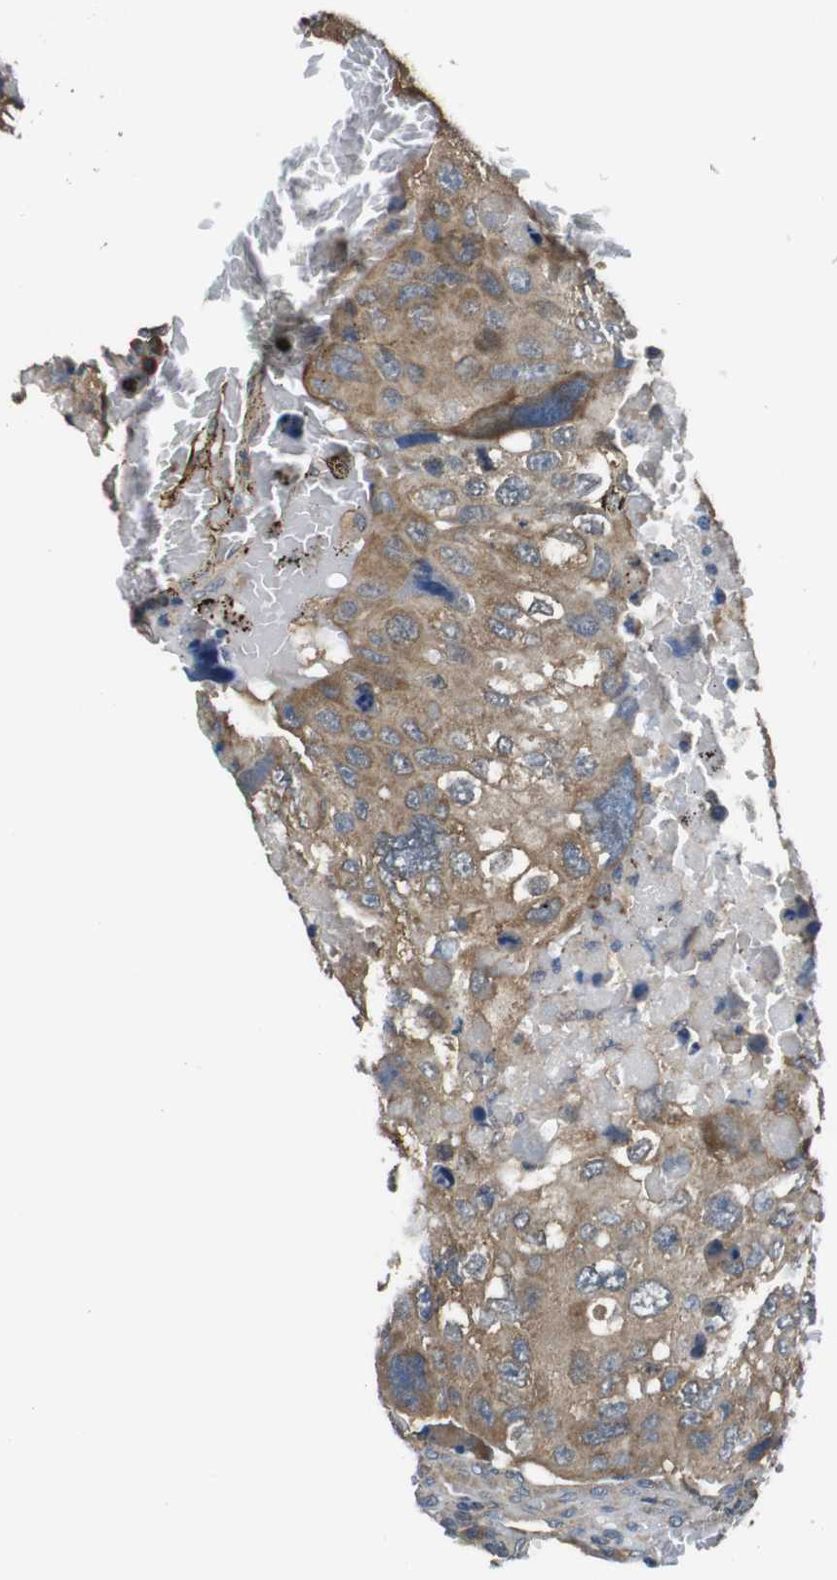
{"staining": {"intensity": "moderate", "quantity": ">75%", "location": "cytoplasmic/membranous"}, "tissue": "urothelial cancer", "cell_type": "Tumor cells", "image_type": "cancer", "snomed": [{"axis": "morphology", "description": "Urothelial carcinoma, High grade"}, {"axis": "topography", "description": "Lymph node"}, {"axis": "topography", "description": "Urinary bladder"}], "caption": "This photomicrograph demonstrates IHC staining of human urothelial cancer, with medium moderate cytoplasmic/membranous staining in approximately >75% of tumor cells.", "gene": "FUT2", "patient": {"sex": "male", "age": 51}}